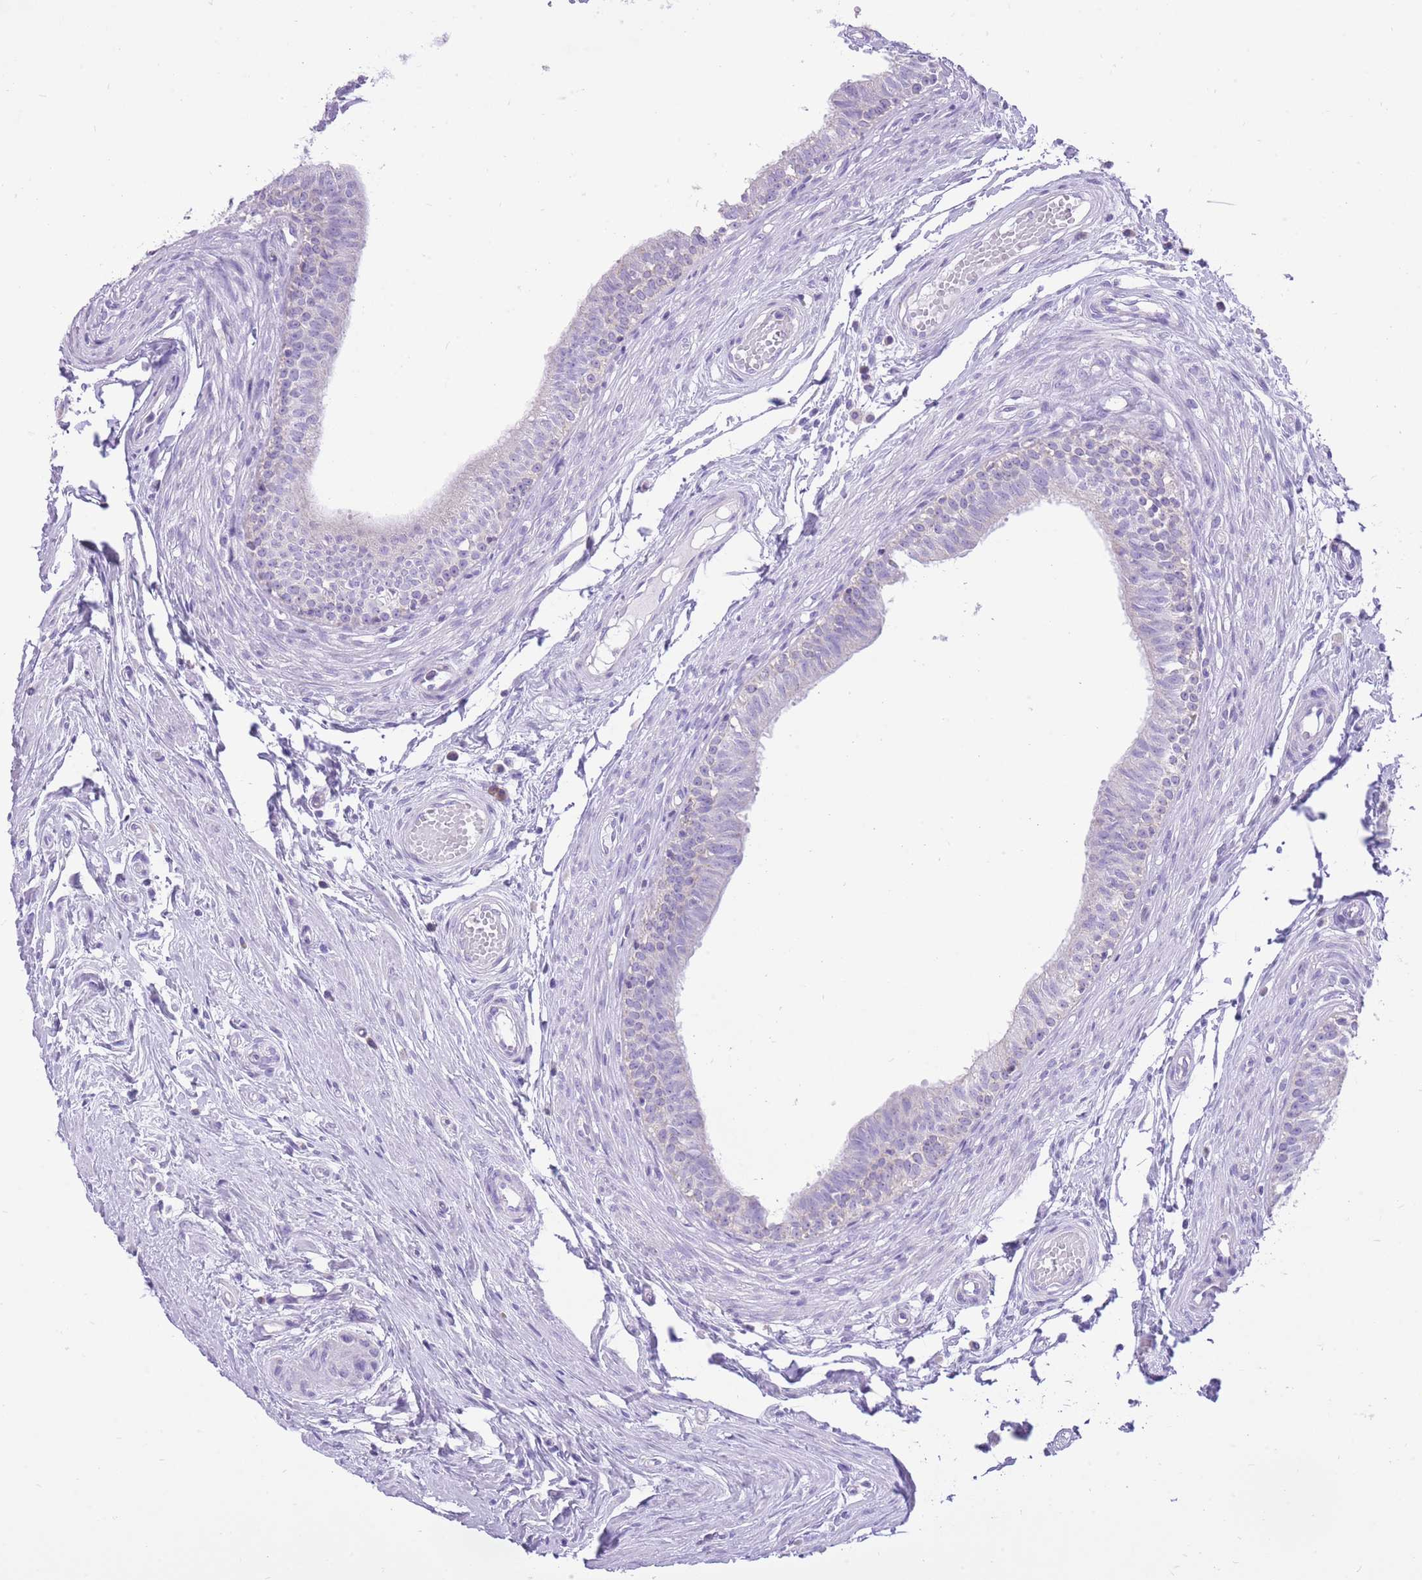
{"staining": {"intensity": "negative", "quantity": "none", "location": "none"}, "tissue": "epididymis", "cell_type": "Glandular cells", "image_type": "normal", "snomed": [{"axis": "morphology", "description": "Normal tissue, NOS"}, {"axis": "topography", "description": "Epididymis, spermatic cord, NOS"}], "caption": "A high-resolution histopathology image shows immunohistochemistry staining of benign epididymis, which reveals no significant positivity in glandular cells.", "gene": "SLC4A4", "patient": {"sex": "male", "age": 22}}